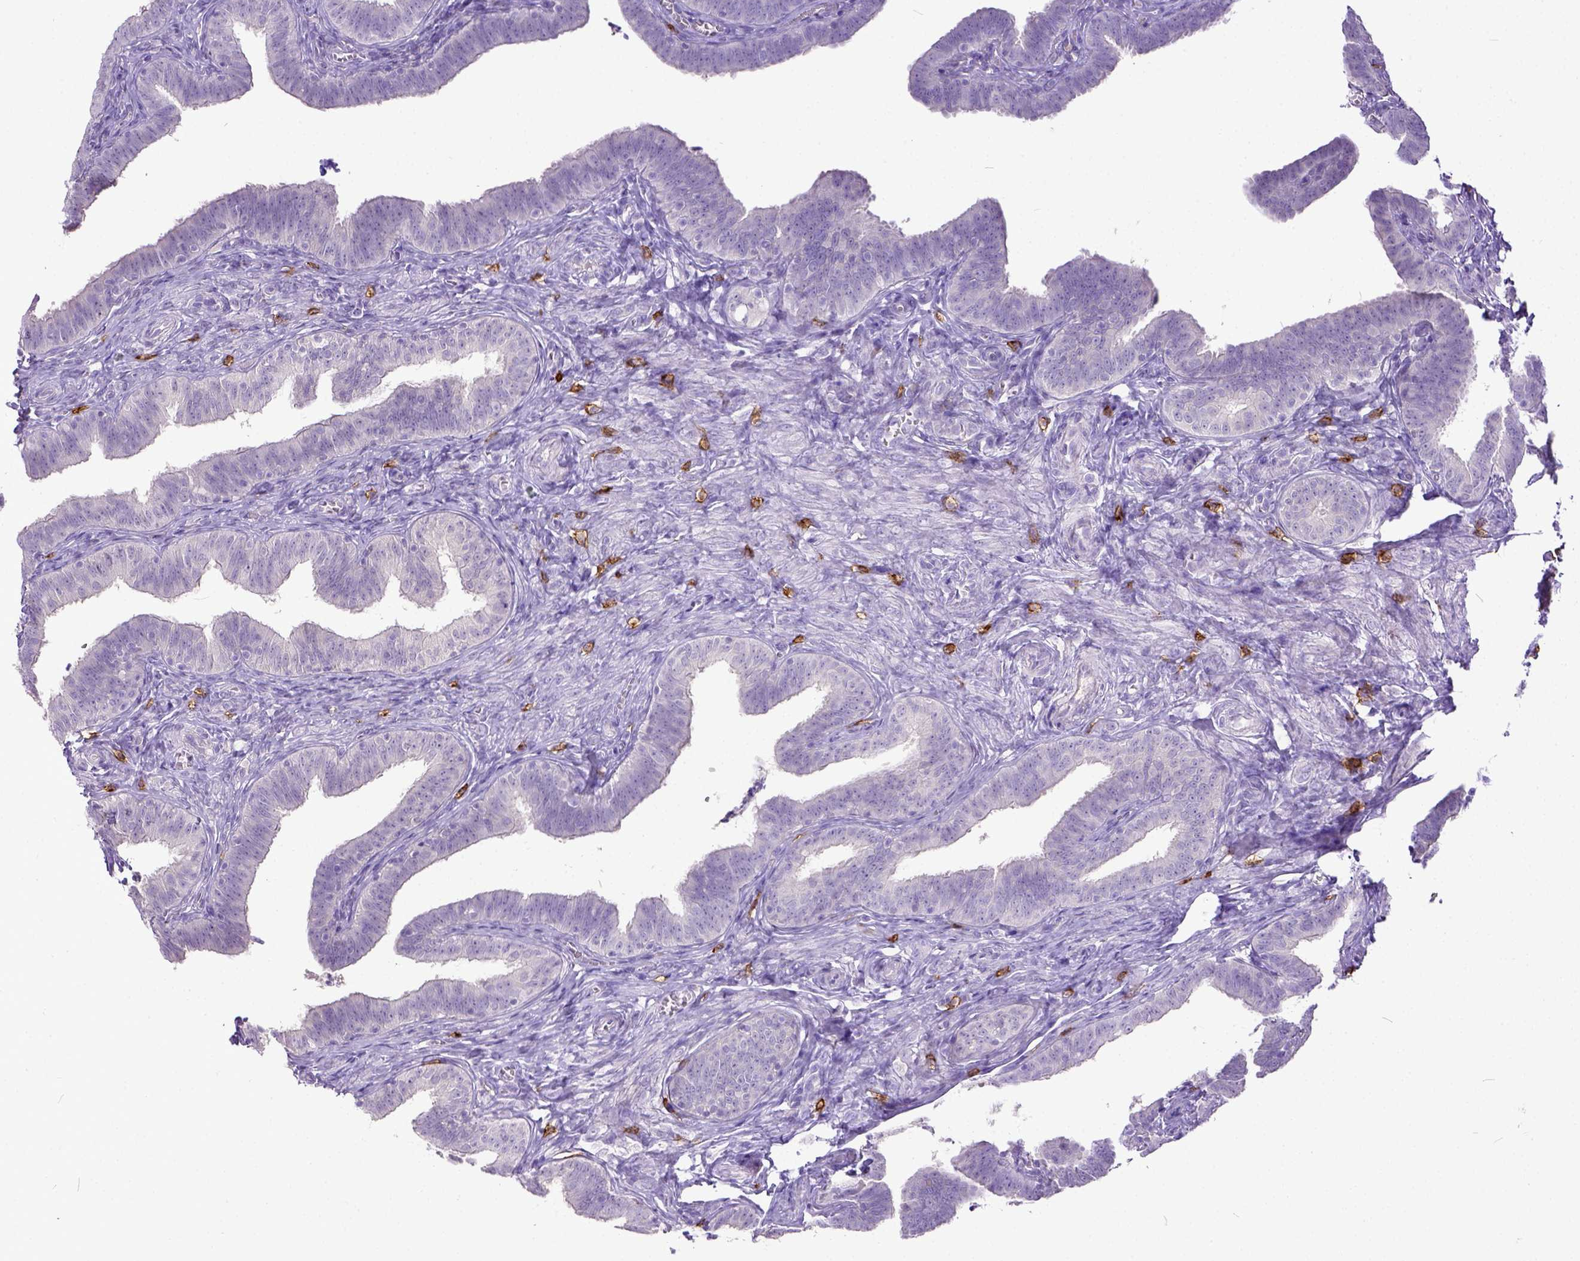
{"staining": {"intensity": "negative", "quantity": "none", "location": "none"}, "tissue": "fallopian tube", "cell_type": "Glandular cells", "image_type": "normal", "snomed": [{"axis": "morphology", "description": "Normal tissue, NOS"}, {"axis": "topography", "description": "Fallopian tube"}], "caption": "This is an IHC micrograph of unremarkable human fallopian tube. There is no staining in glandular cells.", "gene": "KIT", "patient": {"sex": "female", "age": 25}}